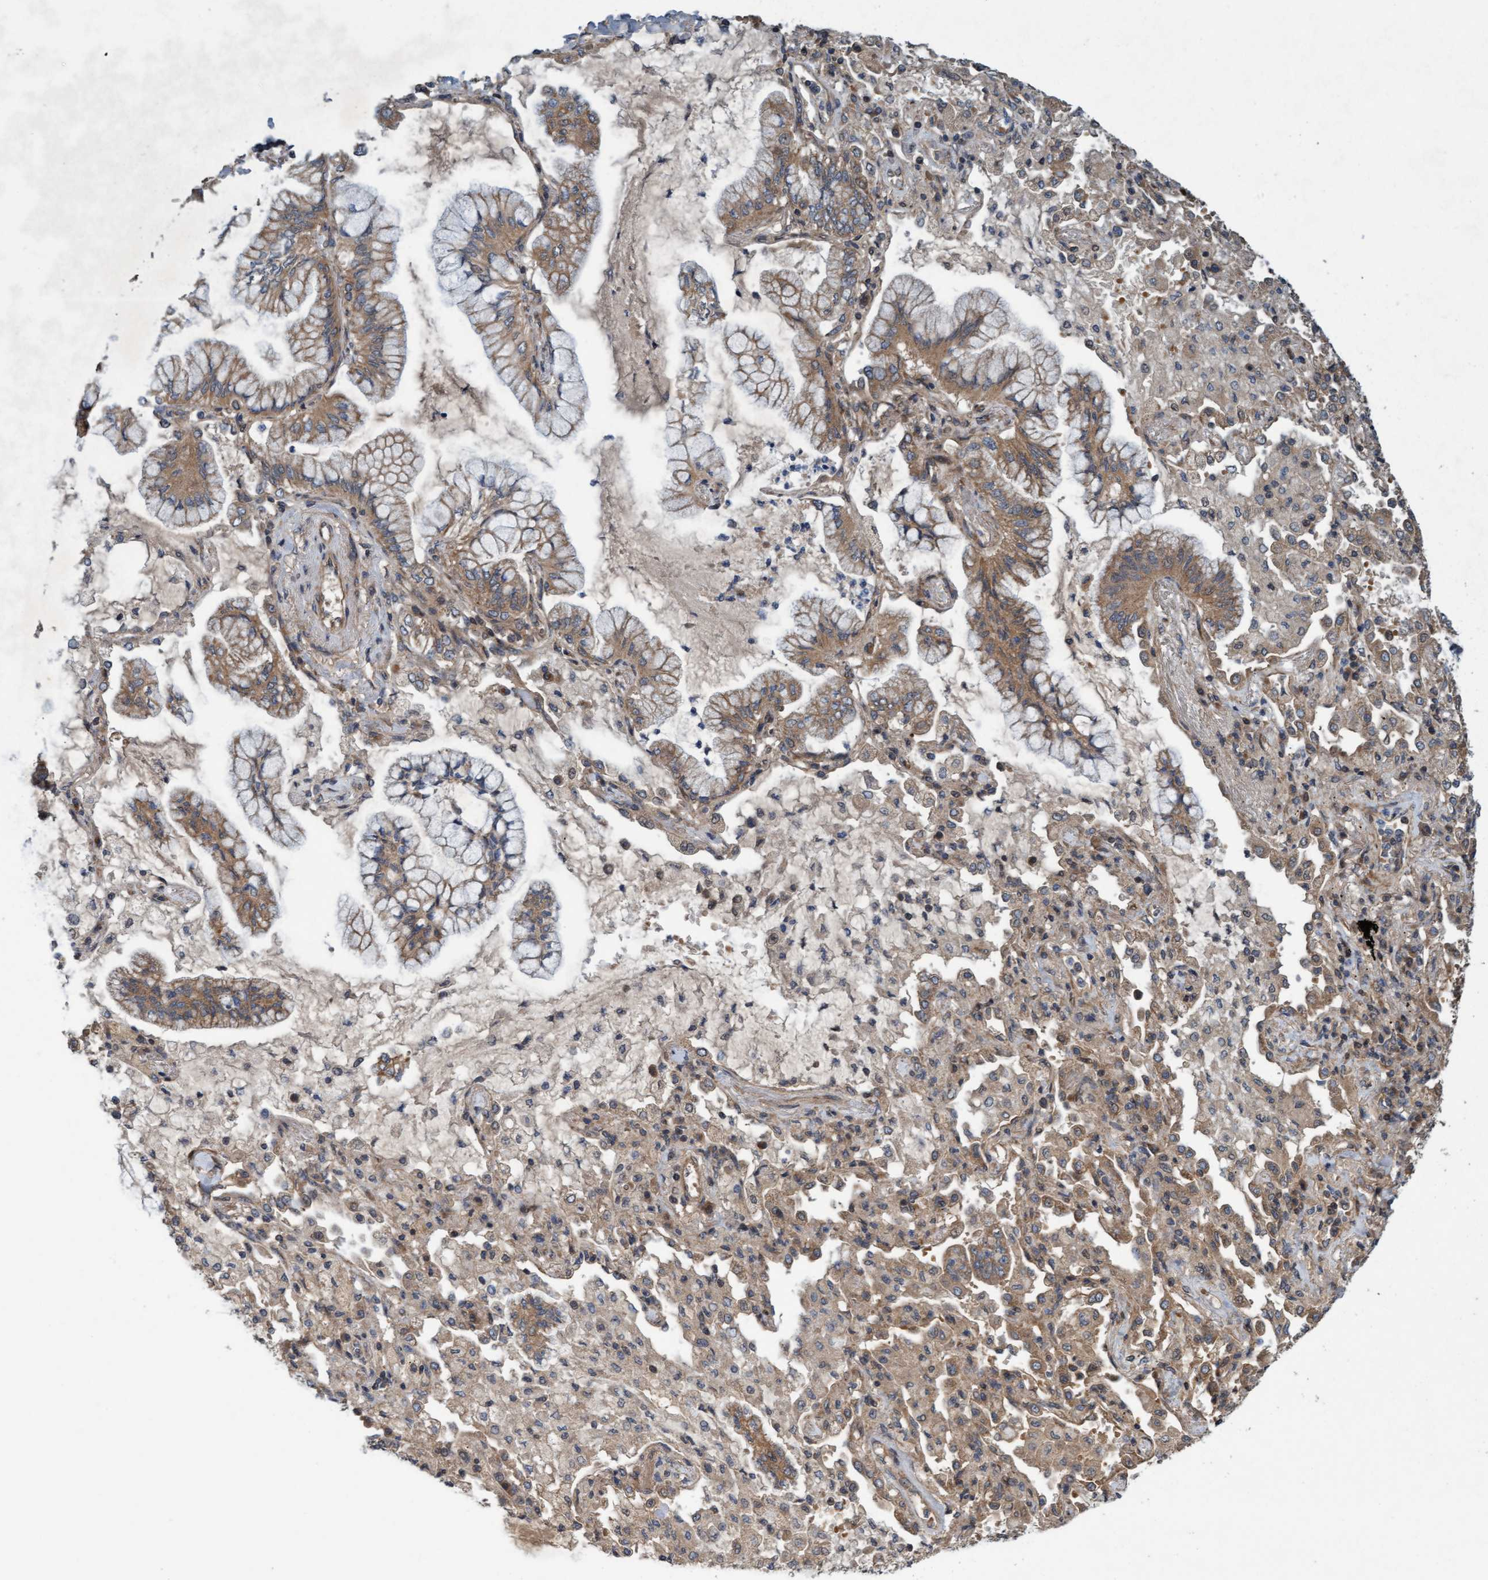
{"staining": {"intensity": "weak", "quantity": ">75%", "location": "cytoplasmic/membranous"}, "tissue": "lung cancer", "cell_type": "Tumor cells", "image_type": "cancer", "snomed": [{"axis": "morphology", "description": "Adenocarcinoma, NOS"}, {"axis": "topography", "description": "Lung"}], "caption": "A histopathology image showing weak cytoplasmic/membranous positivity in about >75% of tumor cells in lung adenocarcinoma, as visualized by brown immunohistochemical staining.", "gene": "MLXIP", "patient": {"sex": "female", "age": 70}}